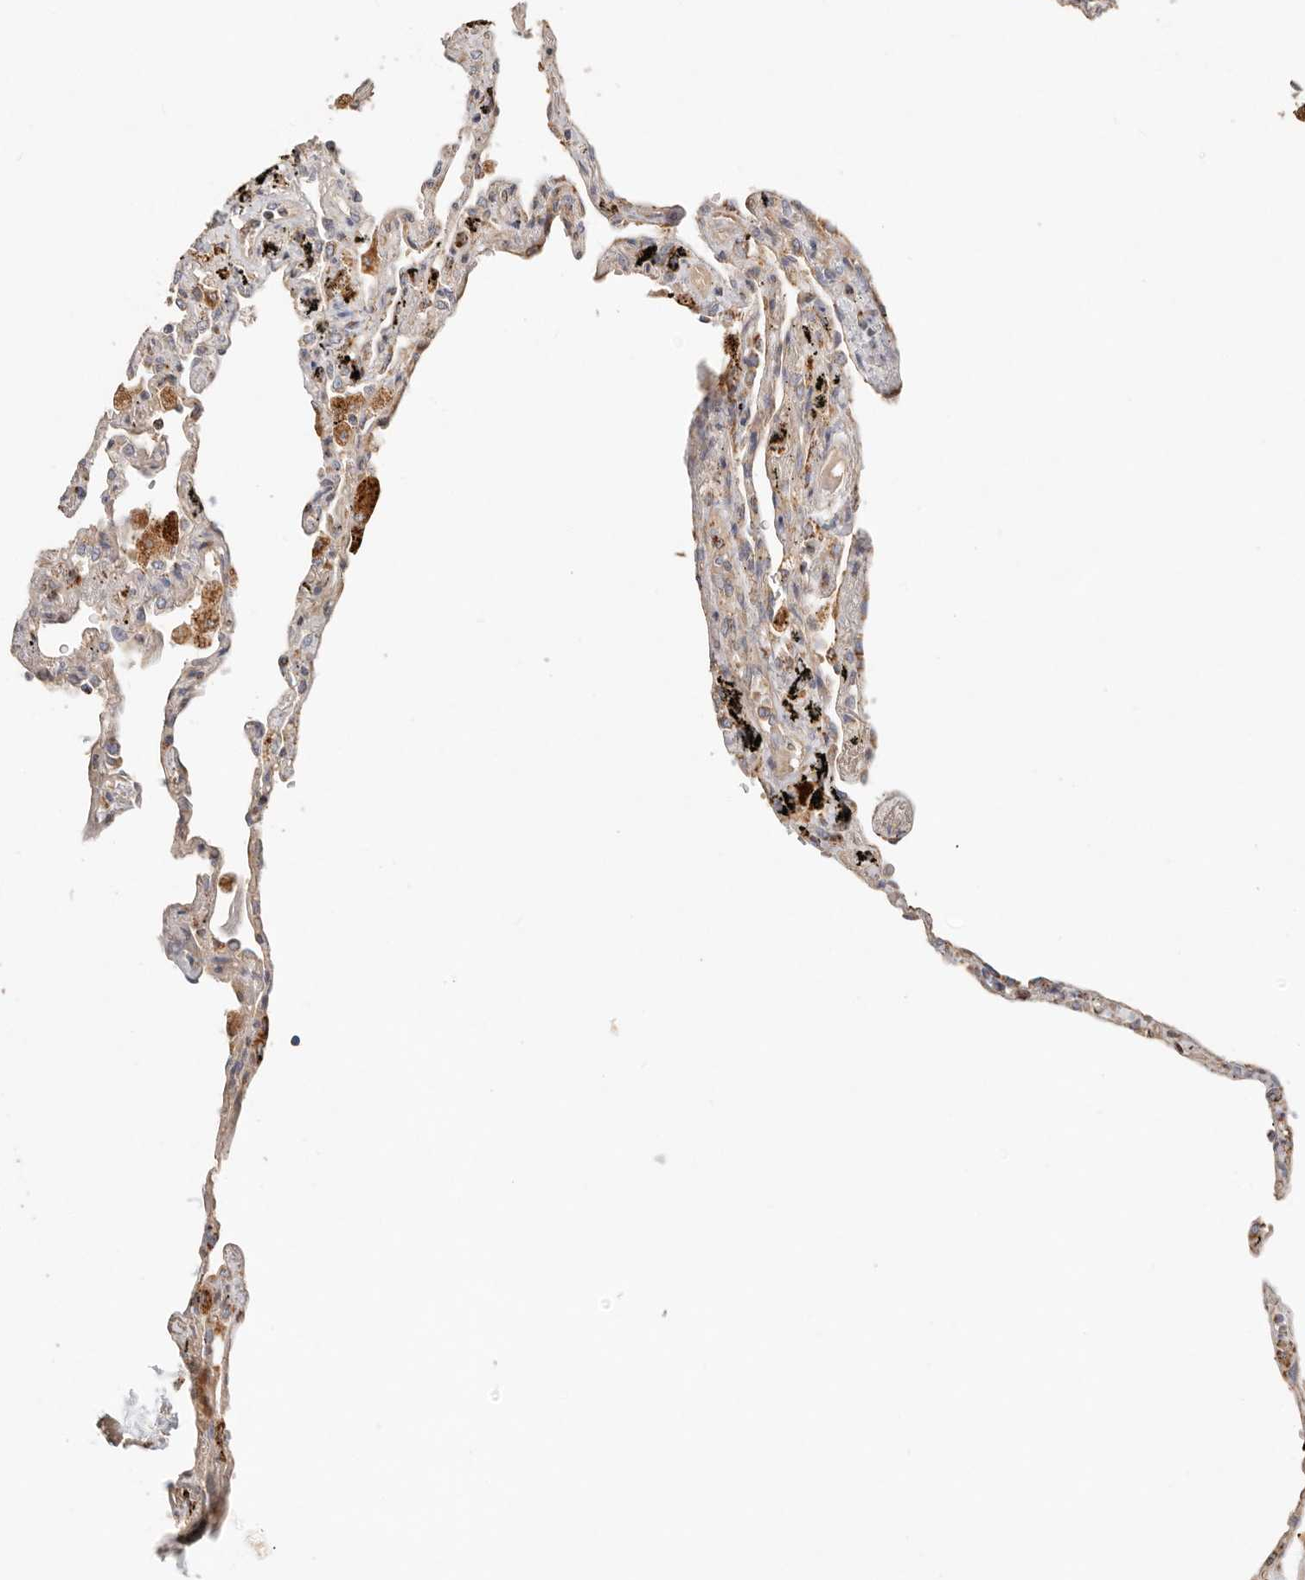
{"staining": {"intensity": "weak", "quantity": "25%-75%", "location": "cytoplasmic/membranous"}, "tissue": "lung", "cell_type": "Alveolar cells", "image_type": "normal", "snomed": [{"axis": "morphology", "description": "Normal tissue, NOS"}, {"axis": "topography", "description": "Lung"}], "caption": "Human lung stained for a protein (brown) displays weak cytoplasmic/membranous positive positivity in approximately 25%-75% of alveolar cells.", "gene": "ARHGEF10L", "patient": {"sex": "male", "age": 59}}